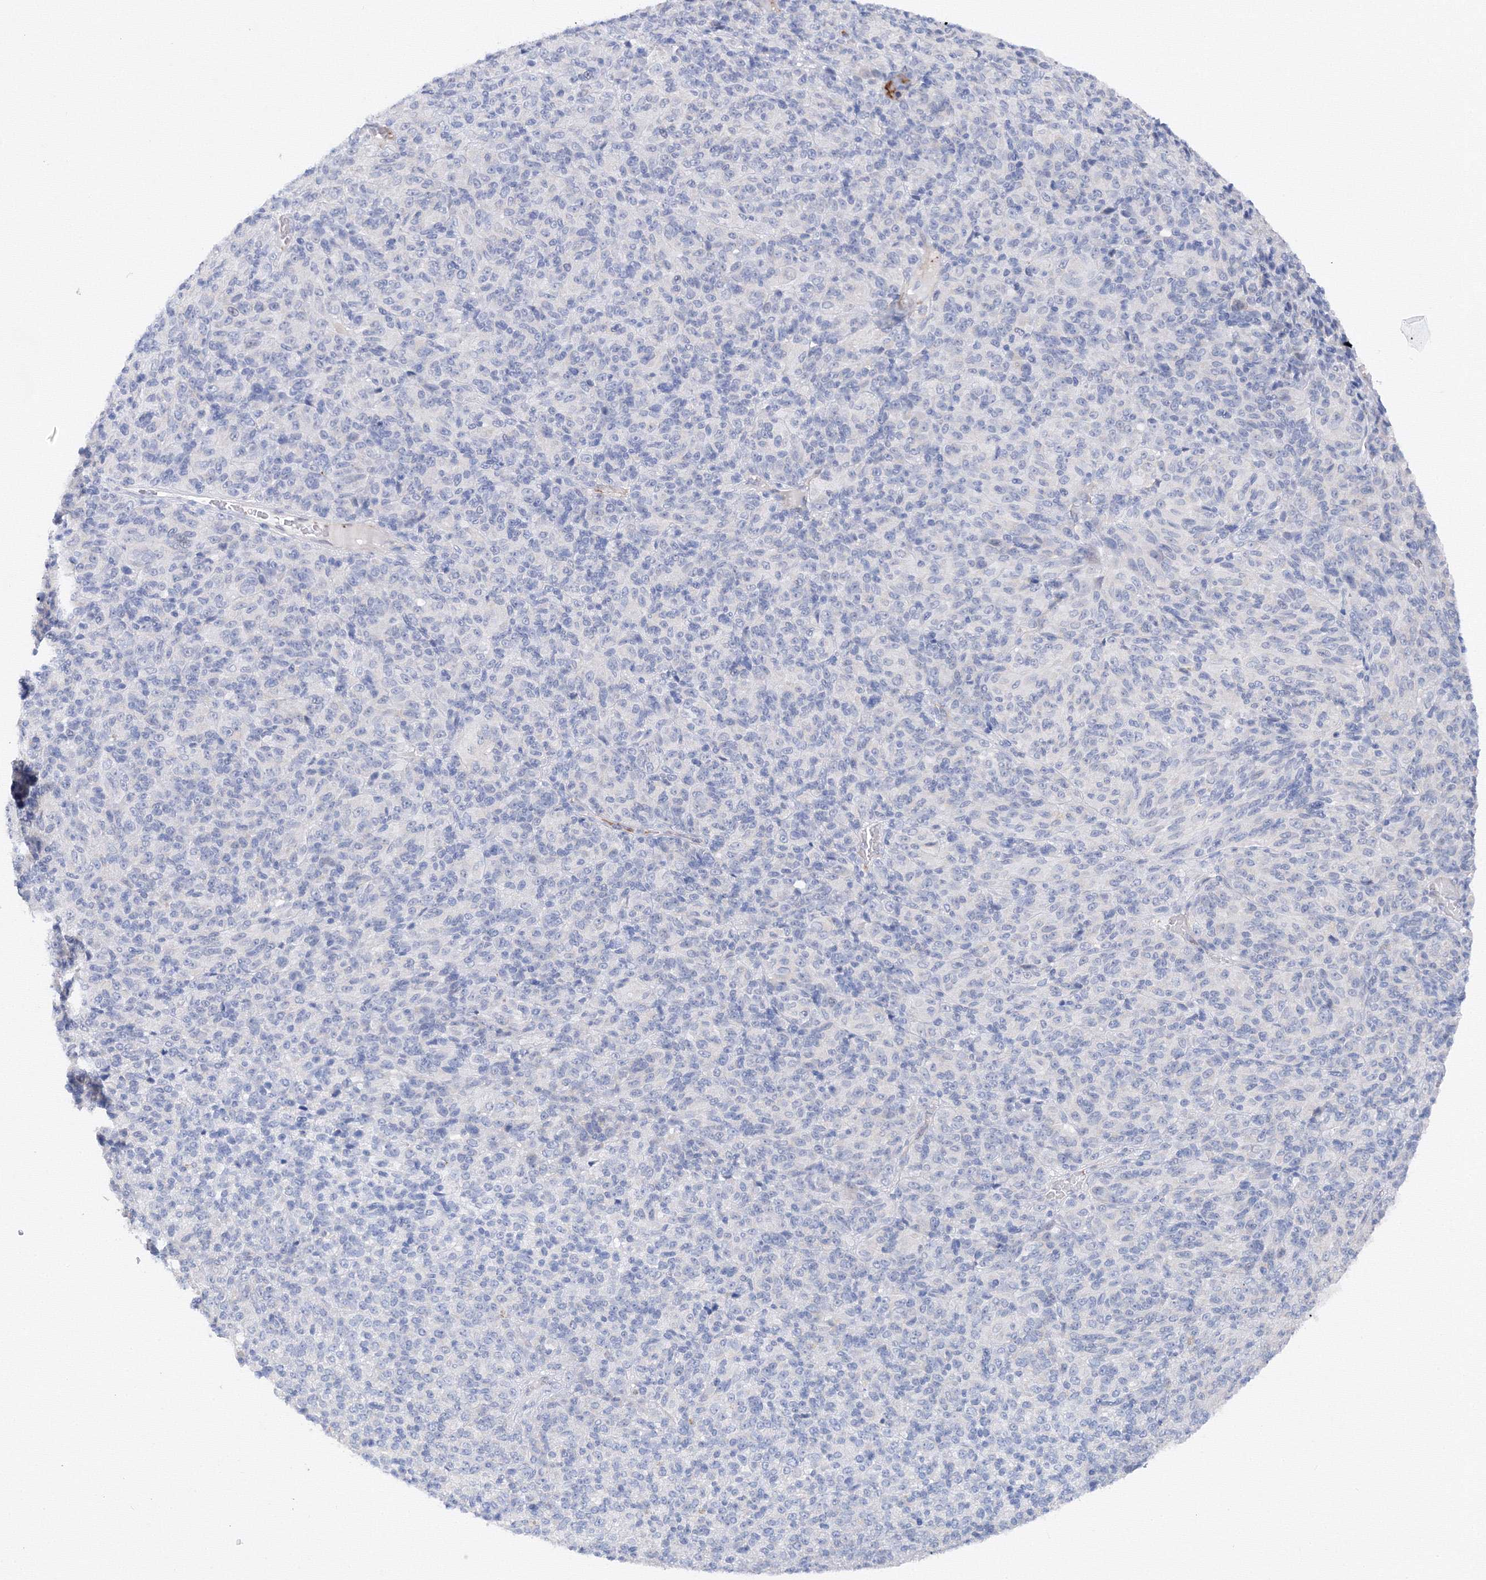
{"staining": {"intensity": "negative", "quantity": "none", "location": "none"}, "tissue": "melanoma", "cell_type": "Tumor cells", "image_type": "cancer", "snomed": [{"axis": "morphology", "description": "Malignant melanoma, Metastatic site"}, {"axis": "topography", "description": "Brain"}], "caption": "A micrograph of malignant melanoma (metastatic site) stained for a protein shows no brown staining in tumor cells.", "gene": "TAMM41", "patient": {"sex": "female", "age": 56}}